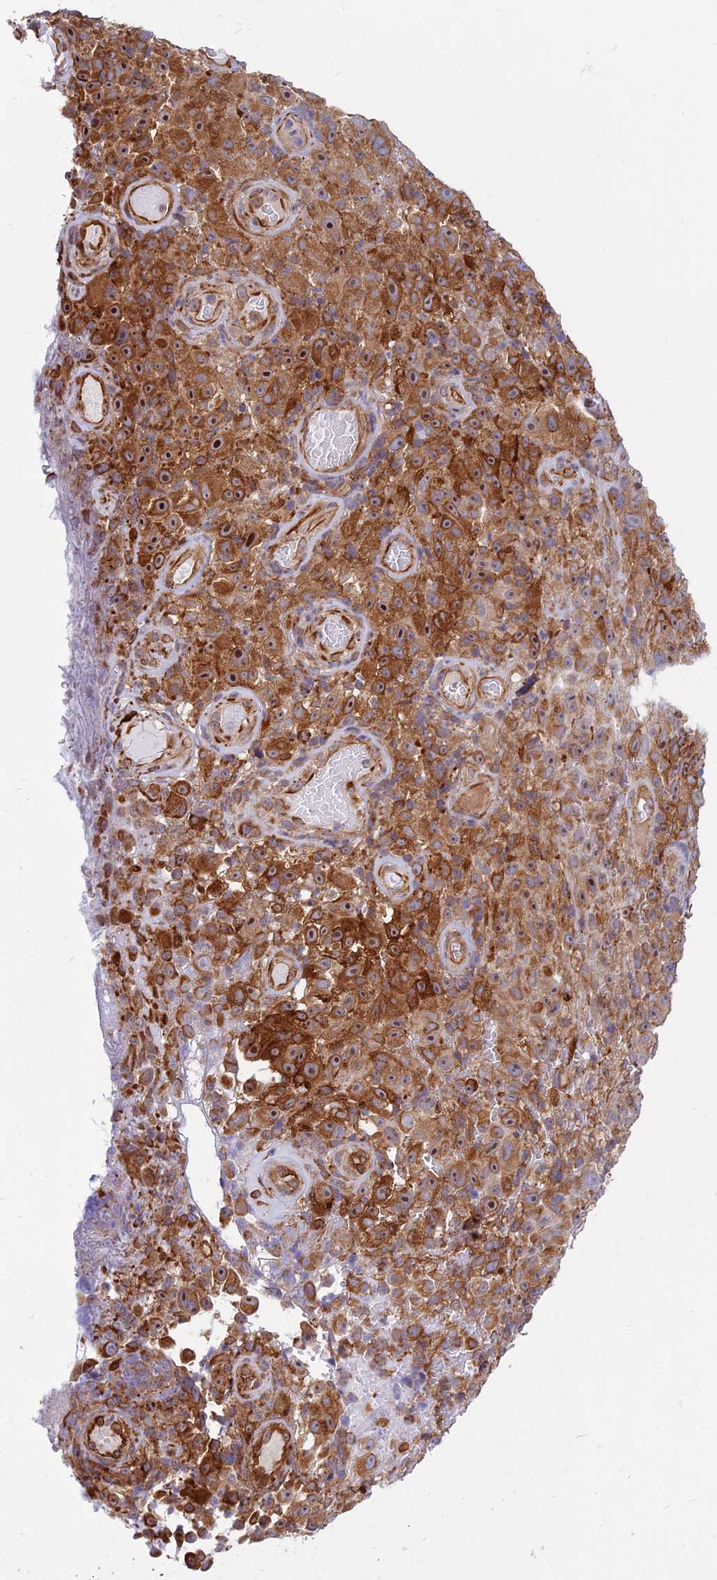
{"staining": {"intensity": "moderate", "quantity": ">75%", "location": "cytoplasmic/membranous,nuclear"}, "tissue": "melanoma", "cell_type": "Tumor cells", "image_type": "cancer", "snomed": [{"axis": "morphology", "description": "Malignant melanoma, NOS"}, {"axis": "topography", "description": "Skin"}], "caption": "A high-resolution image shows immunohistochemistry (IHC) staining of melanoma, which shows moderate cytoplasmic/membranous and nuclear positivity in approximately >75% of tumor cells.", "gene": "SAPCD2", "patient": {"sex": "female", "age": 82}}